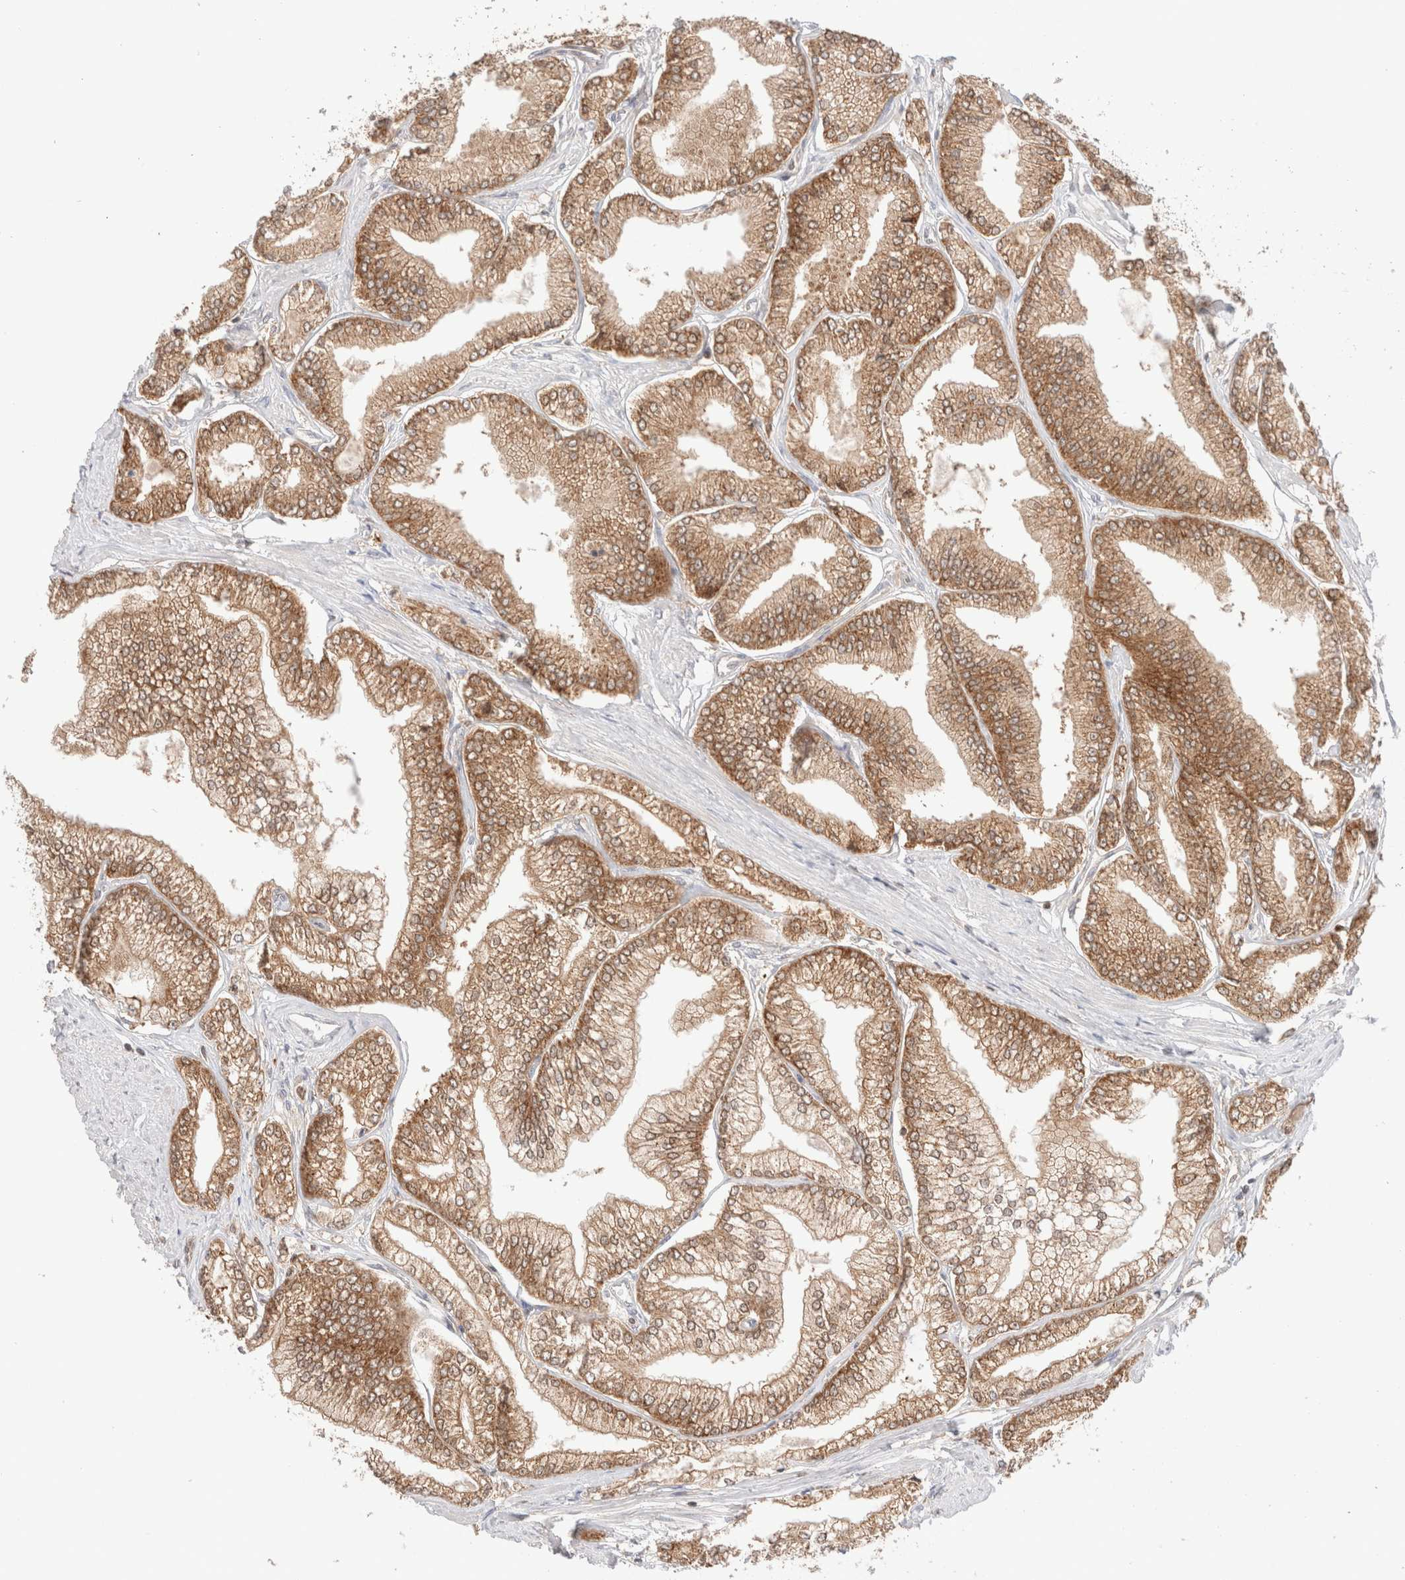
{"staining": {"intensity": "moderate", "quantity": ">75%", "location": "cytoplasmic/membranous"}, "tissue": "prostate cancer", "cell_type": "Tumor cells", "image_type": "cancer", "snomed": [{"axis": "morphology", "description": "Adenocarcinoma, Low grade"}, {"axis": "topography", "description": "Prostate"}], "caption": "An image of prostate cancer (low-grade adenocarcinoma) stained for a protein reveals moderate cytoplasmic/membranous brown staining in tumor cells.", "gene": "XKR4", "patient": {"sex": "male", "age": 52}}